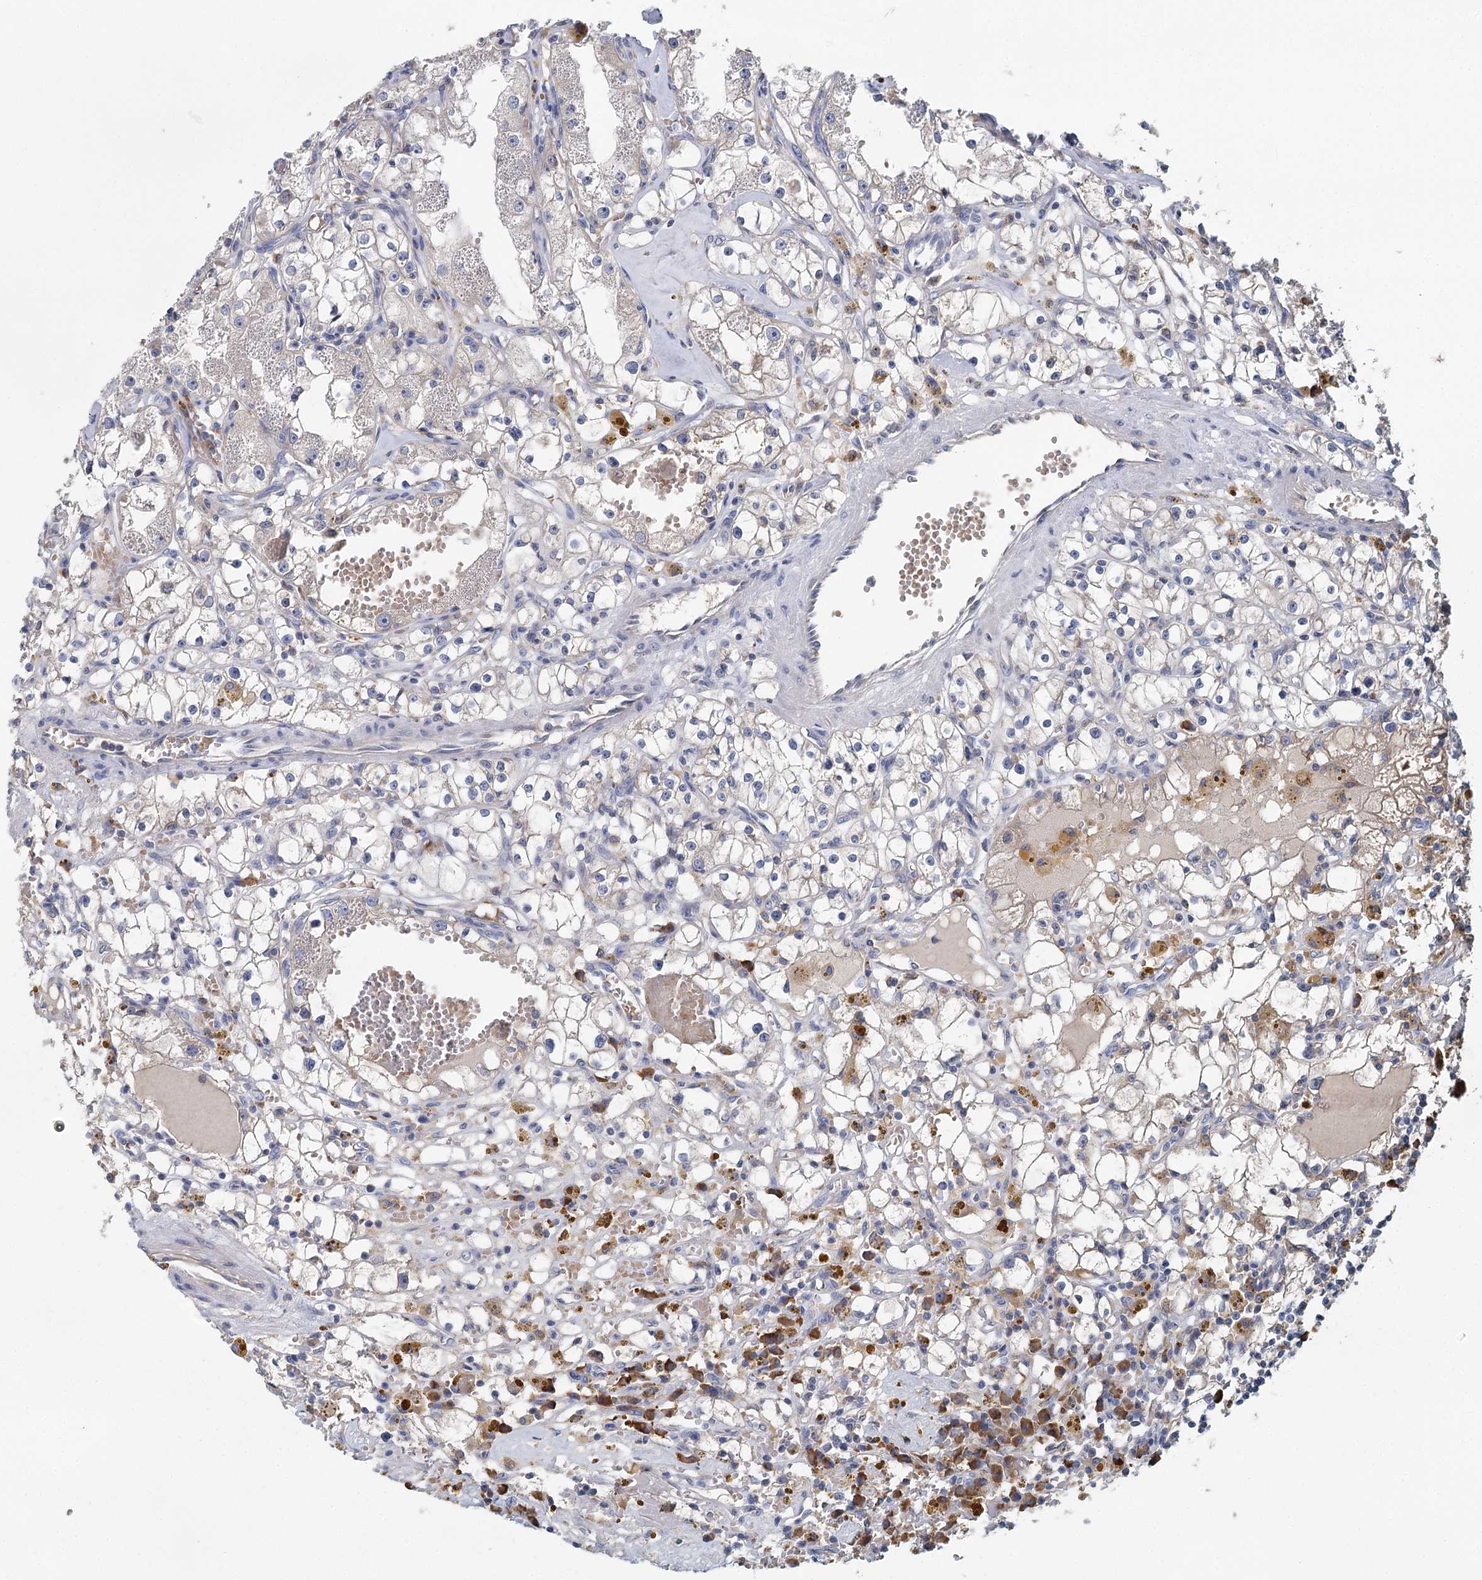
{"staining": {"intensity": "negative", "quantity": "none", "location": "none"}, "tissue": "renal cancer", "cell_type": "Tumor cells", "image_type": "cancer", "snomed": [{"axis": "morphology", "description": "Adenocarcinoma, NOS"}, {"axis": "topography", "description": "Kidney"}], "caption": "Protein analysis of renal adenocarcinoma reveals no significant staining in tumor cells.", "gene": "ANKRD16", "patient": {"sex": "male", "age": 56}}